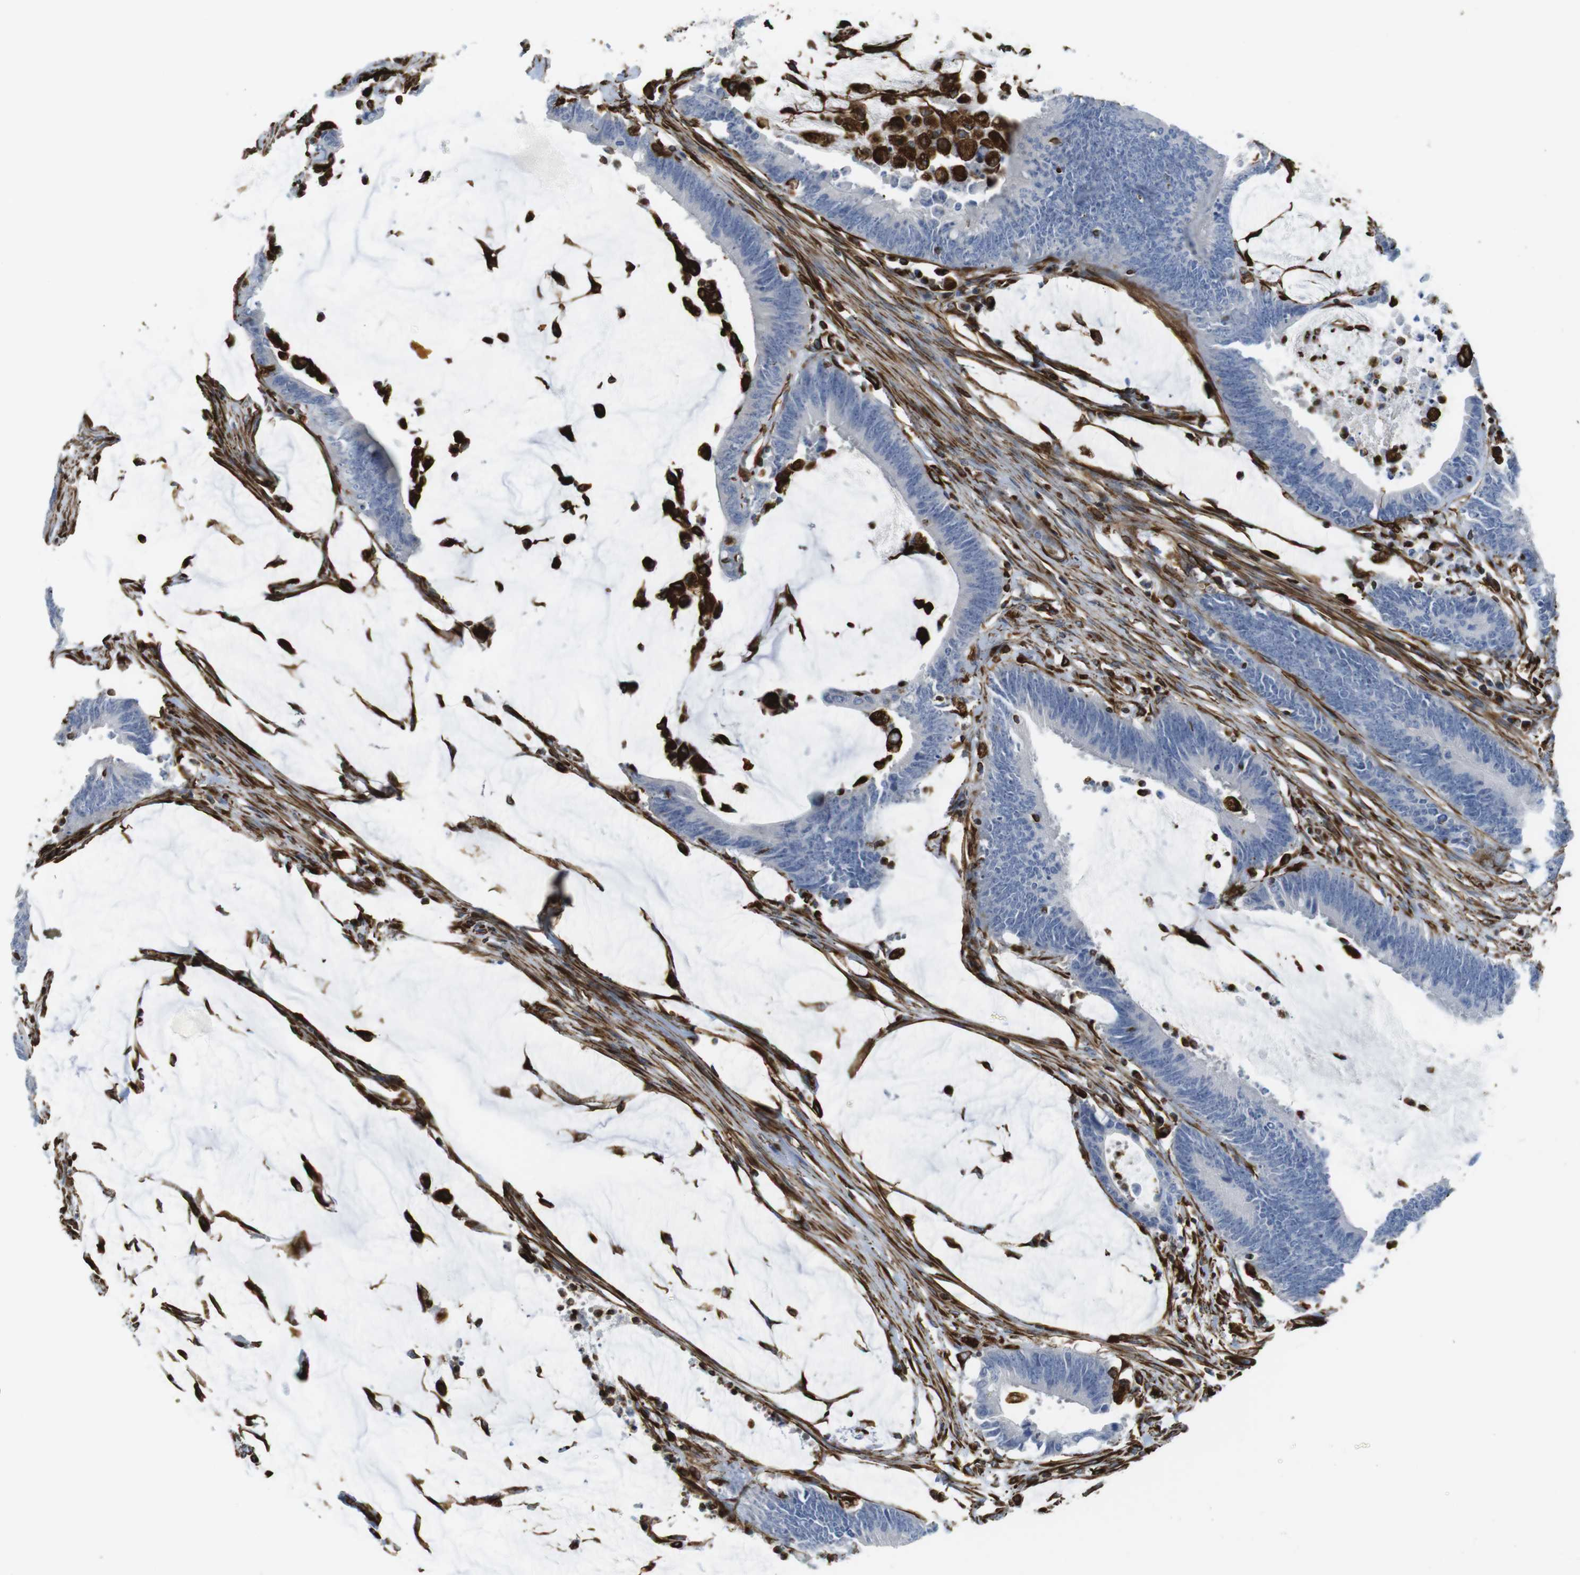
{"staining": {"intensity": "negative", "quantity": "none", "location": "none"}, "tissue": "colorectal cancer", "cell_type": "Tumor cells", "image_type": "cancer", "snomed": [{"axis": "morphology", "description": "Adenocarcinoma, NOS"}, {"axis": "topography", "description": "Rectum"}], "caption": "DAB (3,3'-diaminobenzidine) immunohistochemical staining of human adenocarcinoma (colorectal) demonstrates no significant staining in tumor cells. (Stains: DAB (3,3'-diaminobenzidine) immunohistochemistry with hematoxylin counter stain, Microscopy: brightfield microscopy at high magnification).", "gene": "RALGPS1", "patient": {"sex": "female", "age": 66}}